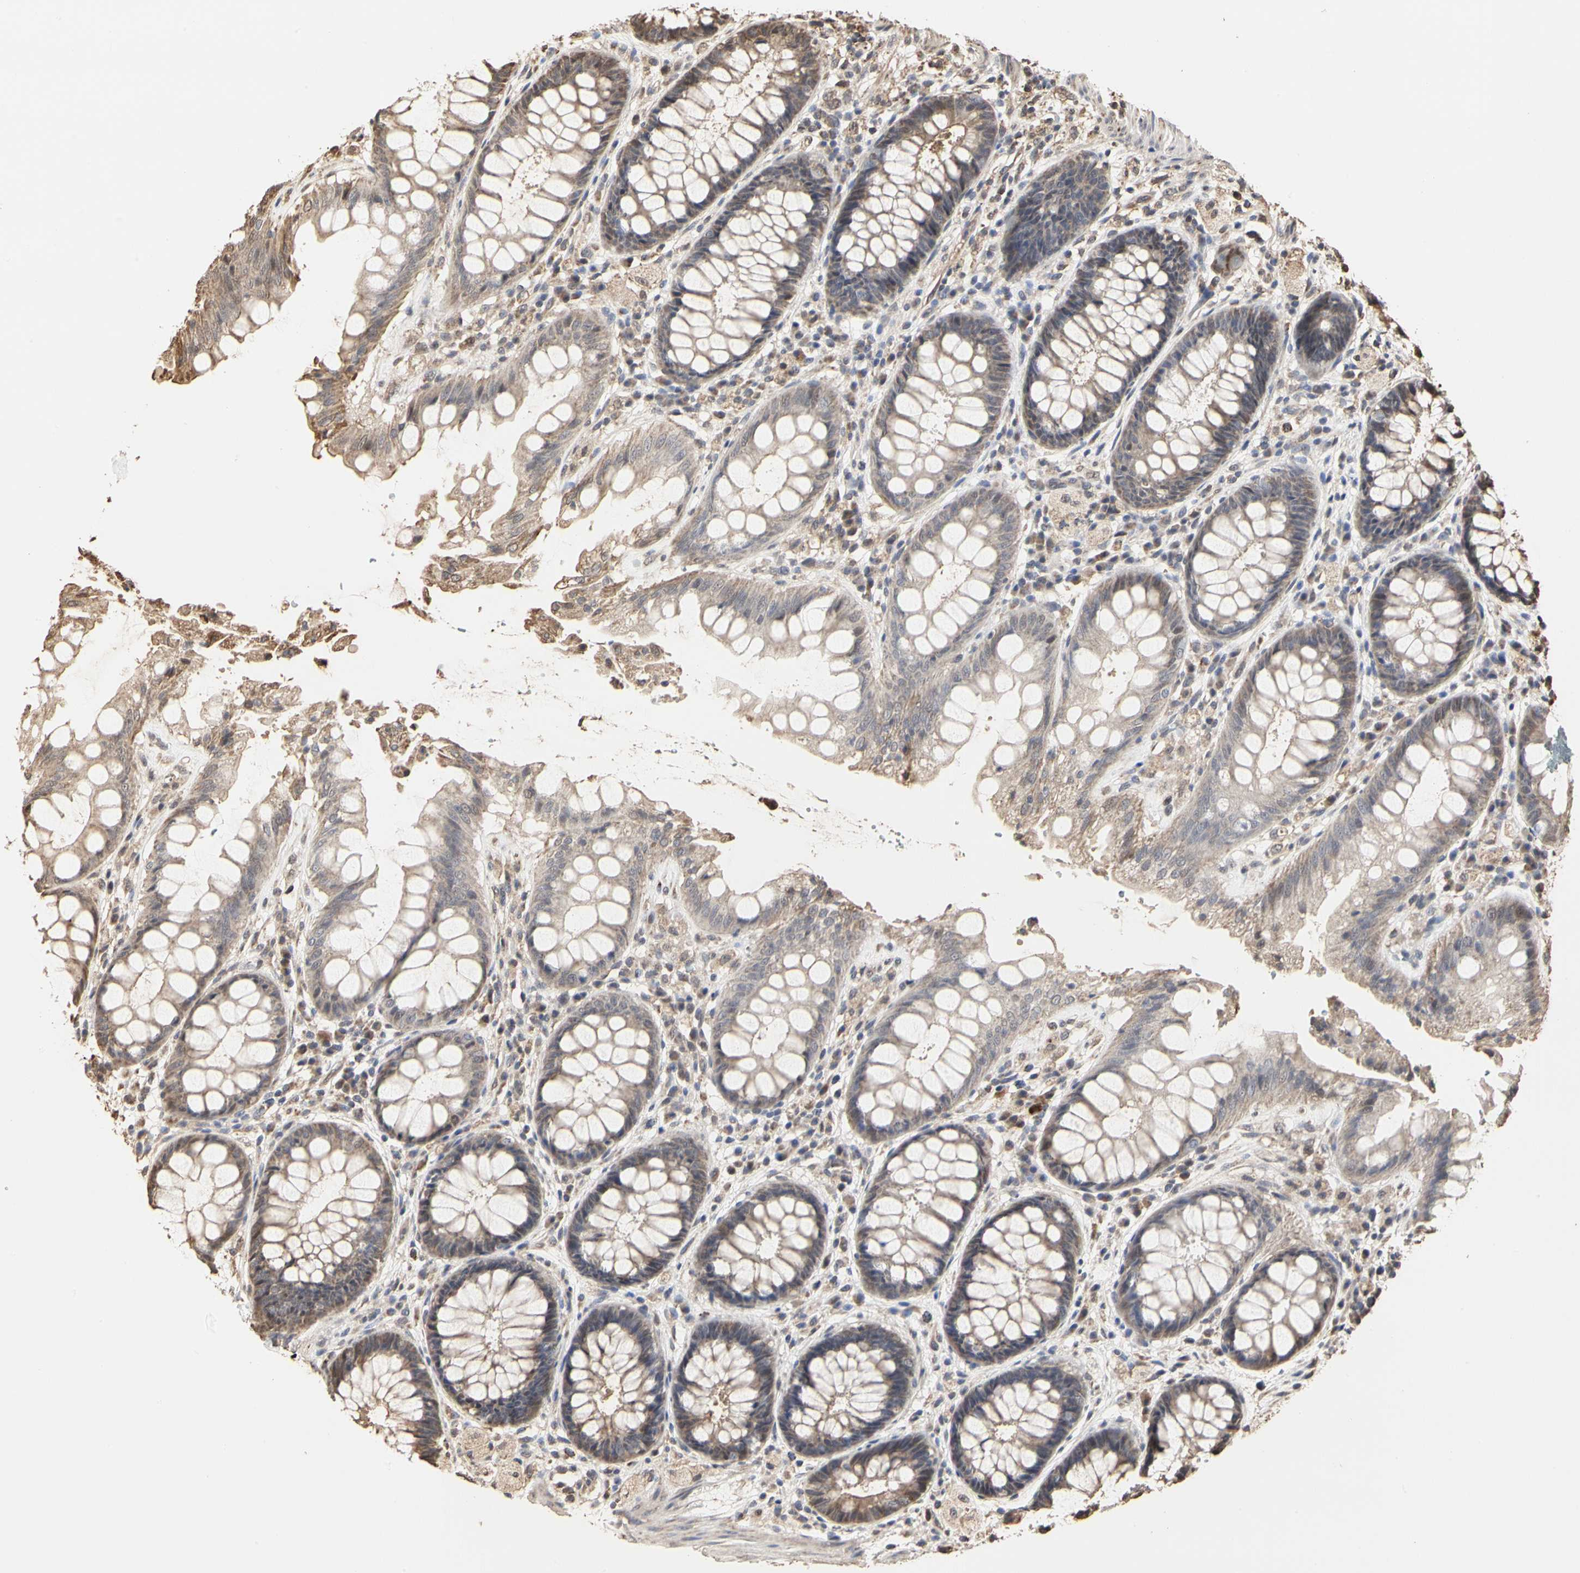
{"staining": {"intensity": "moderate", "quantity": ">75%", "location": "cytoplasmic/membranous"}, "tissue": "rectum", "cell_type": "Glandular cells", "image_type": "normal", "snomed": [{"axis": "morphology", "description": "Normal tissue, NOS"}, {"axis": "topography", "description": "Rectum"}], "caption": "The immunohistochemical stain shows moderate cytoplasmic/membranous staining in glandular cells of unremarkable rectum.", "gene": "TAOK1", "patient": {"sex": "female", "age": 46}}